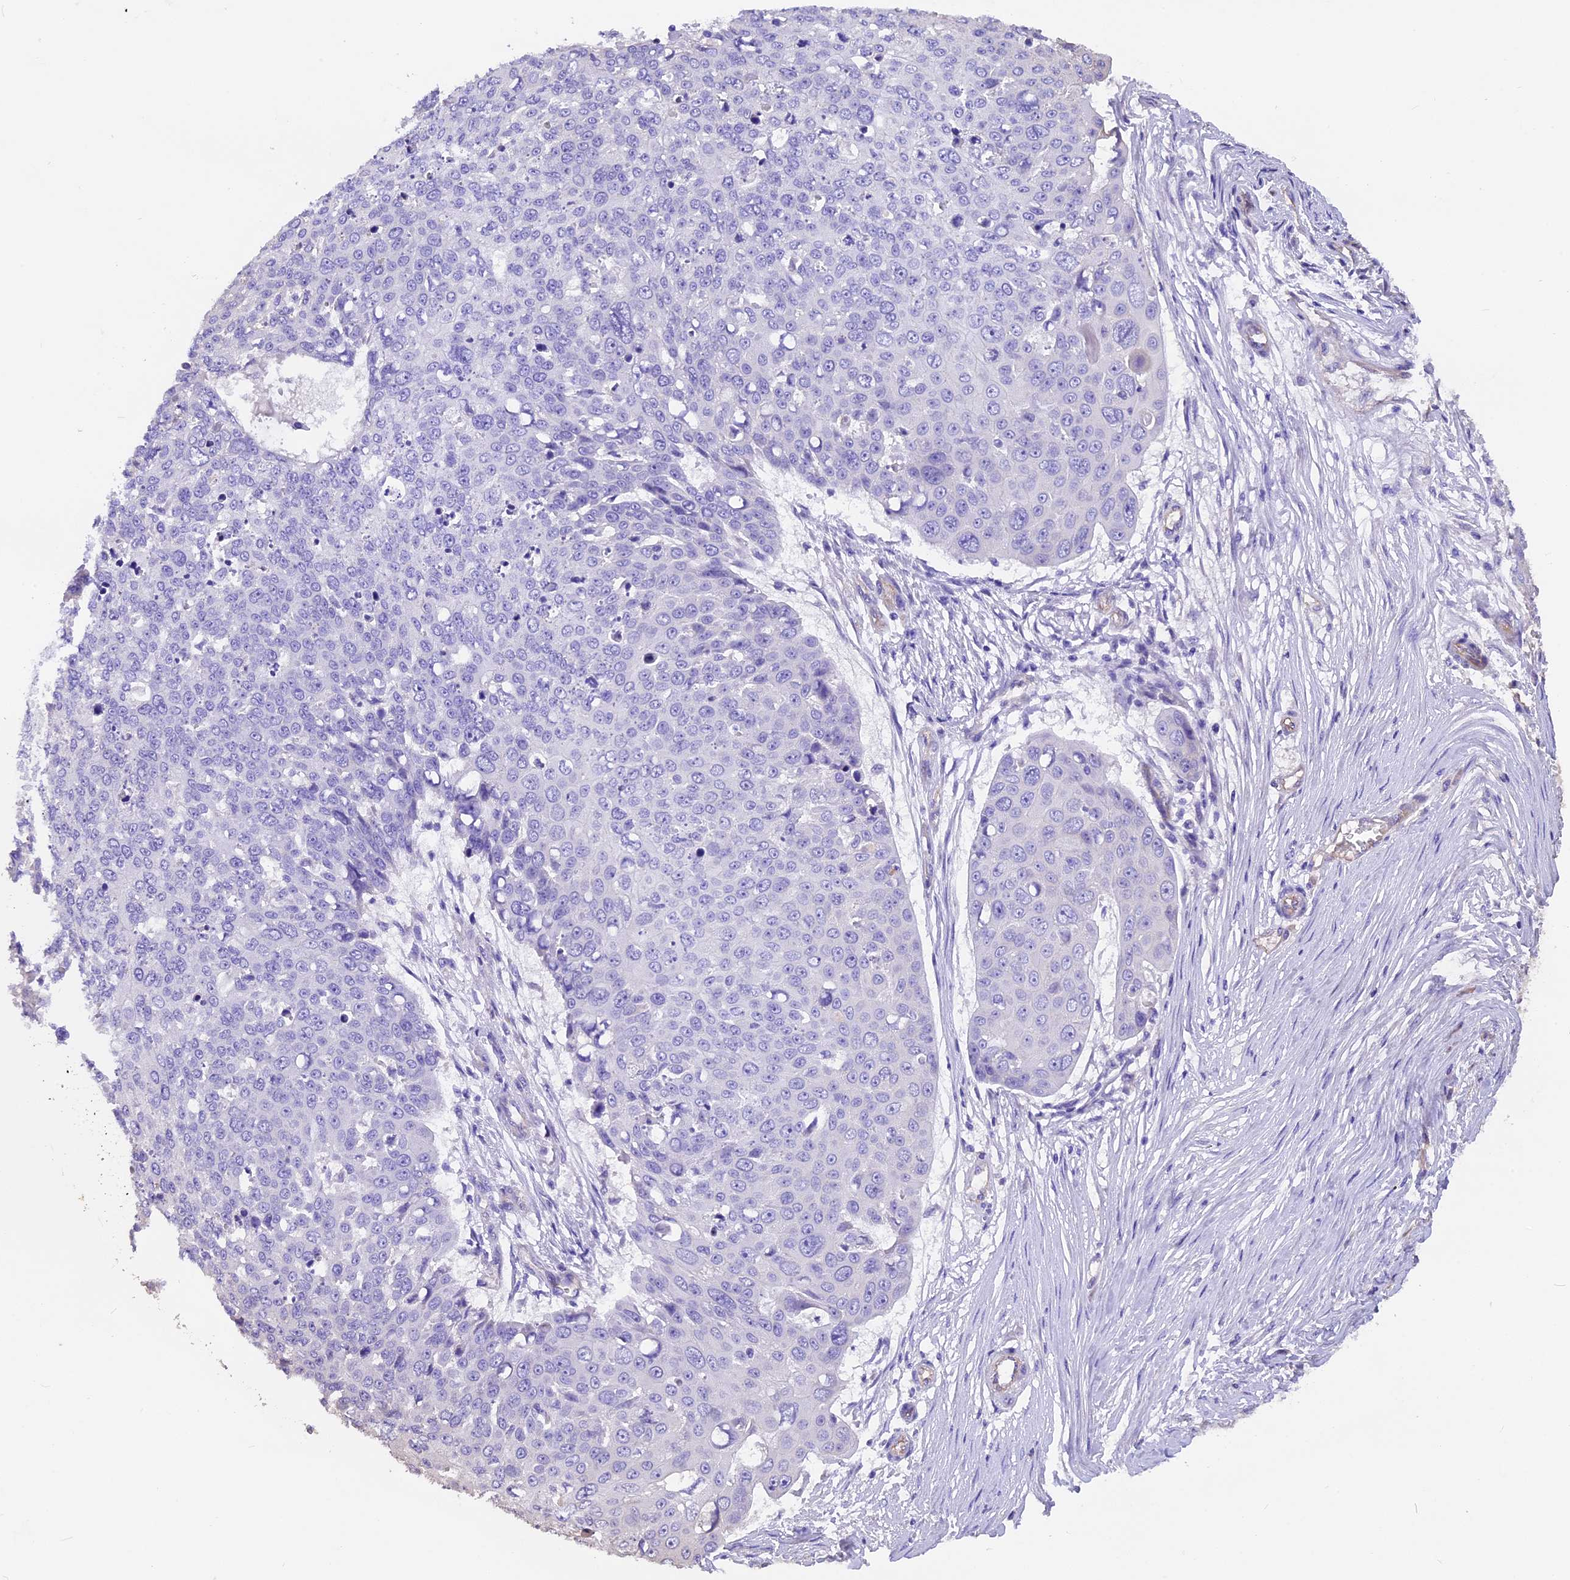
{"staining": {"intensity": "negative", "quantity": "none", "location": "none"}, "tissue": "skin cancer", "cell_type": "Tumor cells", "image_type": "cancer", "snomed": [{"axis": "morphology", "description": "Squamous cell carcinoma, NOS"}, {"axis": "topography", "description": "Skin"}], "caption": "Tumor cells show no significant positivity in skin cancer.", "gene": "ERMARD", "patient": {"sex": "male", "age": 71}}